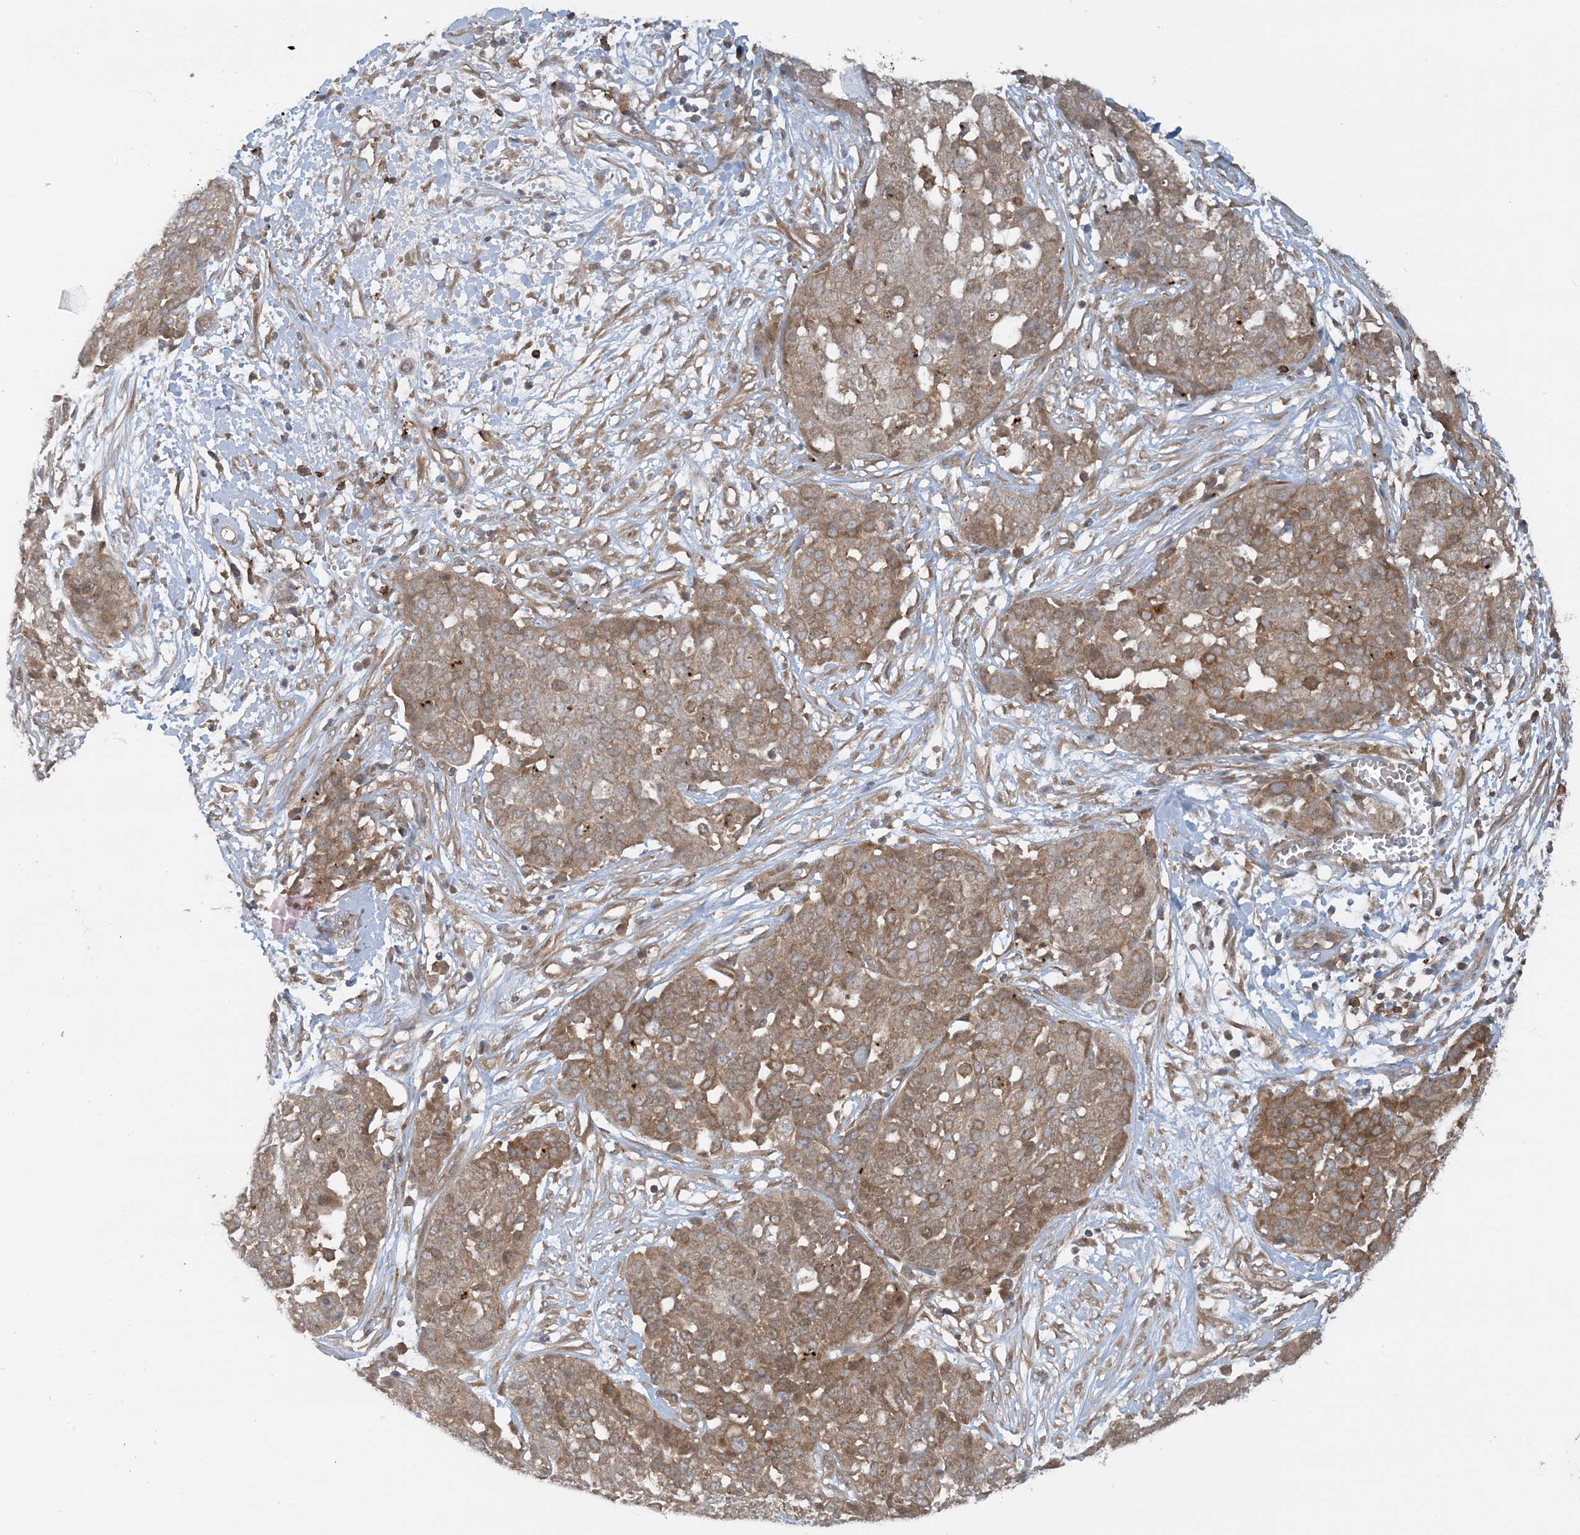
{"staining": {"intensity": "moderate", "quantity": ">75%", "location": "cytoplasmic/membranous,nuclear"}, "tissue": "ovarian cancer", "cell_type": "Tumor cells", "image_type": "cancer", "snomed": [{"axis": "morphology", "description": "Cystadenocarcinoma, serous, NOS"}, {"axis": "topography", "description": "Soft tissue"}, {"axis": "topography", "description": "Ovary"}], "caption": "Moderate cytoplasmic/membranous and nuclear protein positivity is seen in about >75% of tumor cells in serous cystadenocarcinoma (ovarian).", "gene": "STAM2", "patient": {"sex": "female", "age": 57}}